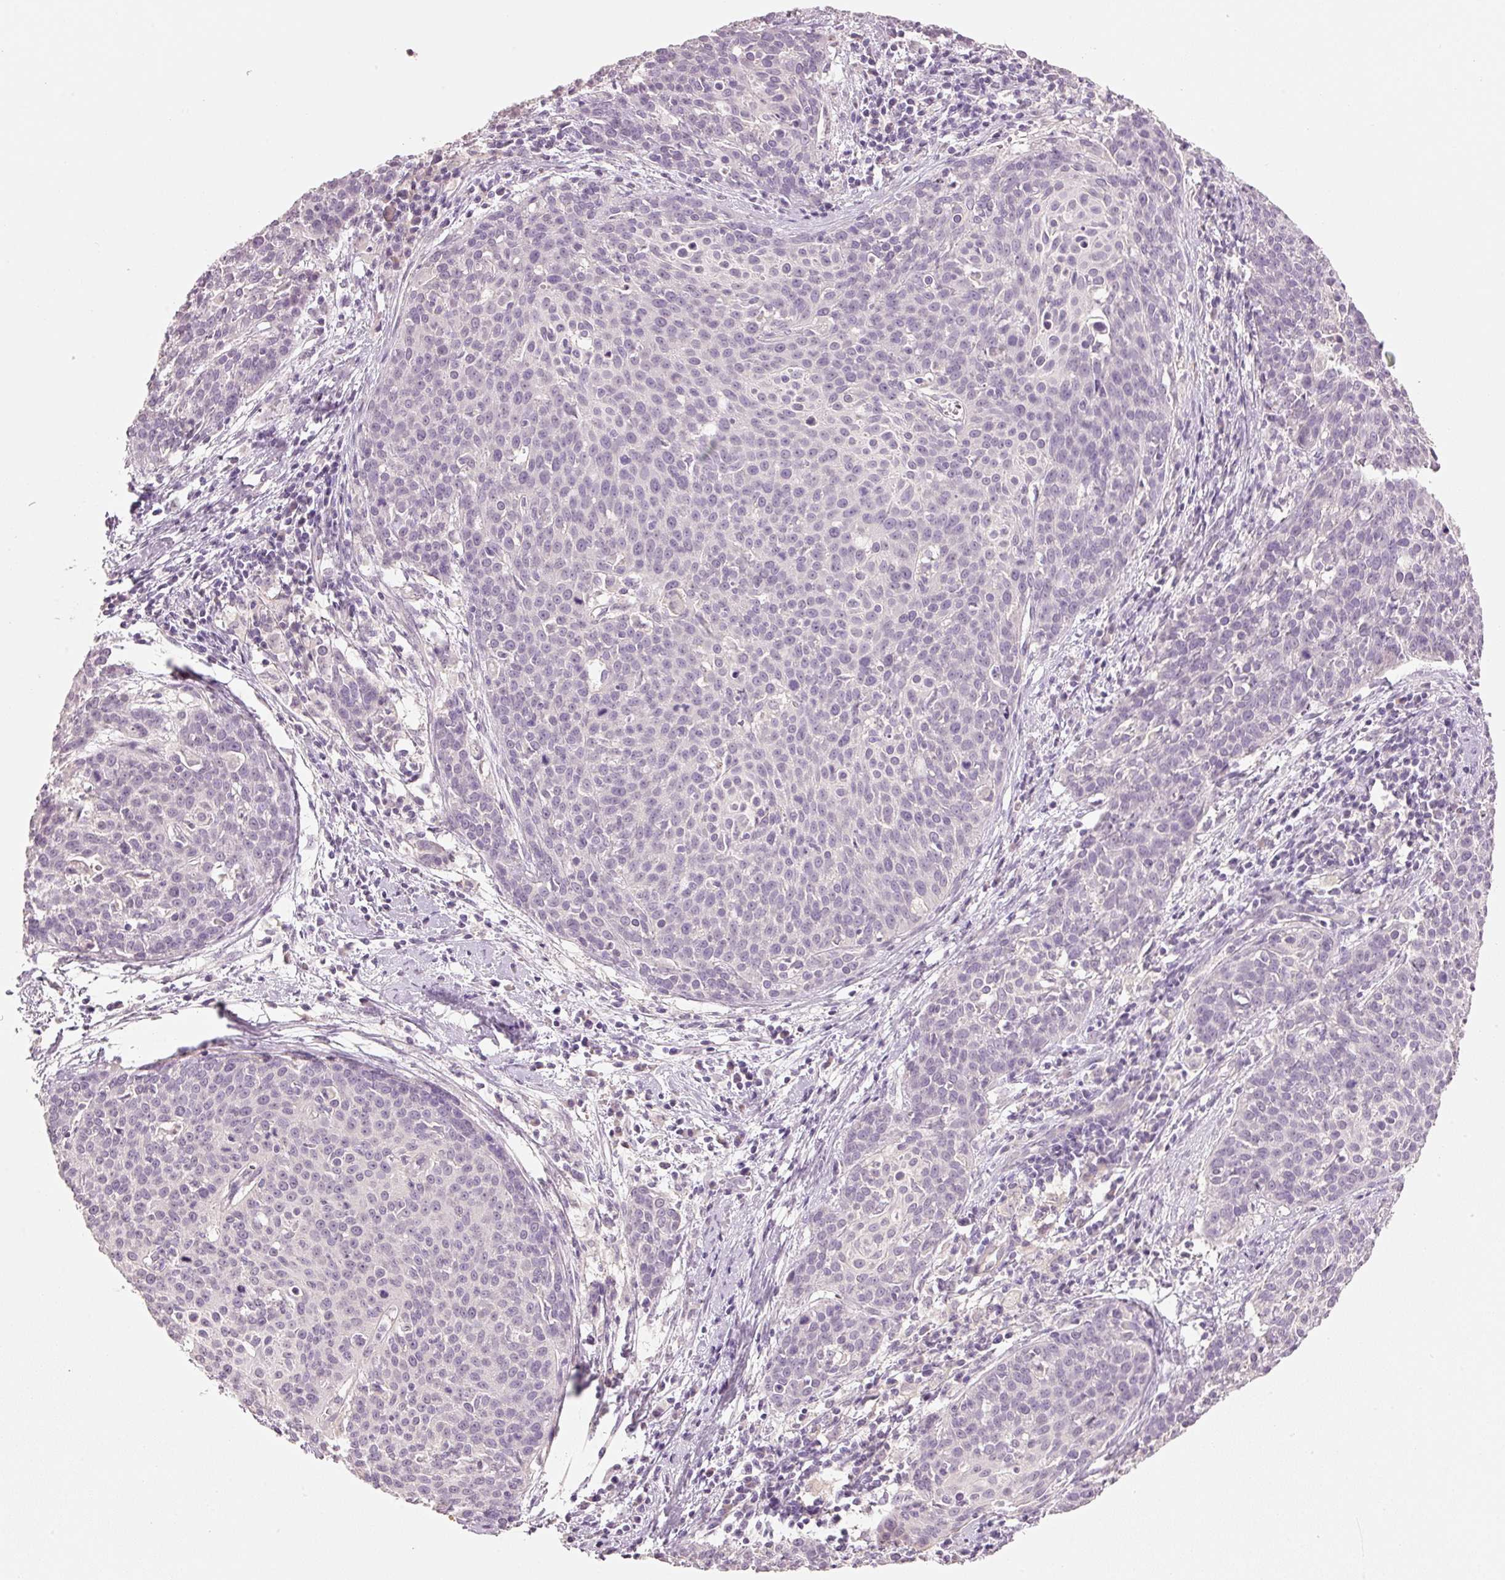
{"staining": {"intensity": "negative", "quantity": "none", "location": "none"}, "tissue": "cervical cancer", "cell_type": "Tumor cells", "image_type": "cancer", "snomed": [{"axis": "morphology", "description": "Squamous cell carcinoma, NOS"}, {"axis": "topography", "description": "Cervix"}], "caption": "Immunohistochemical staining of human cervical squamous cell carcinoma reveals no significant positivity in tumor cells. The staining was performed using DAB to visualize the protein expression in brown, while the nuclei were stained in blue with hematoxylin (Magnification: 20x).", "gene": "STEAP1", "patient": {"sex": "female", "age": 38}}